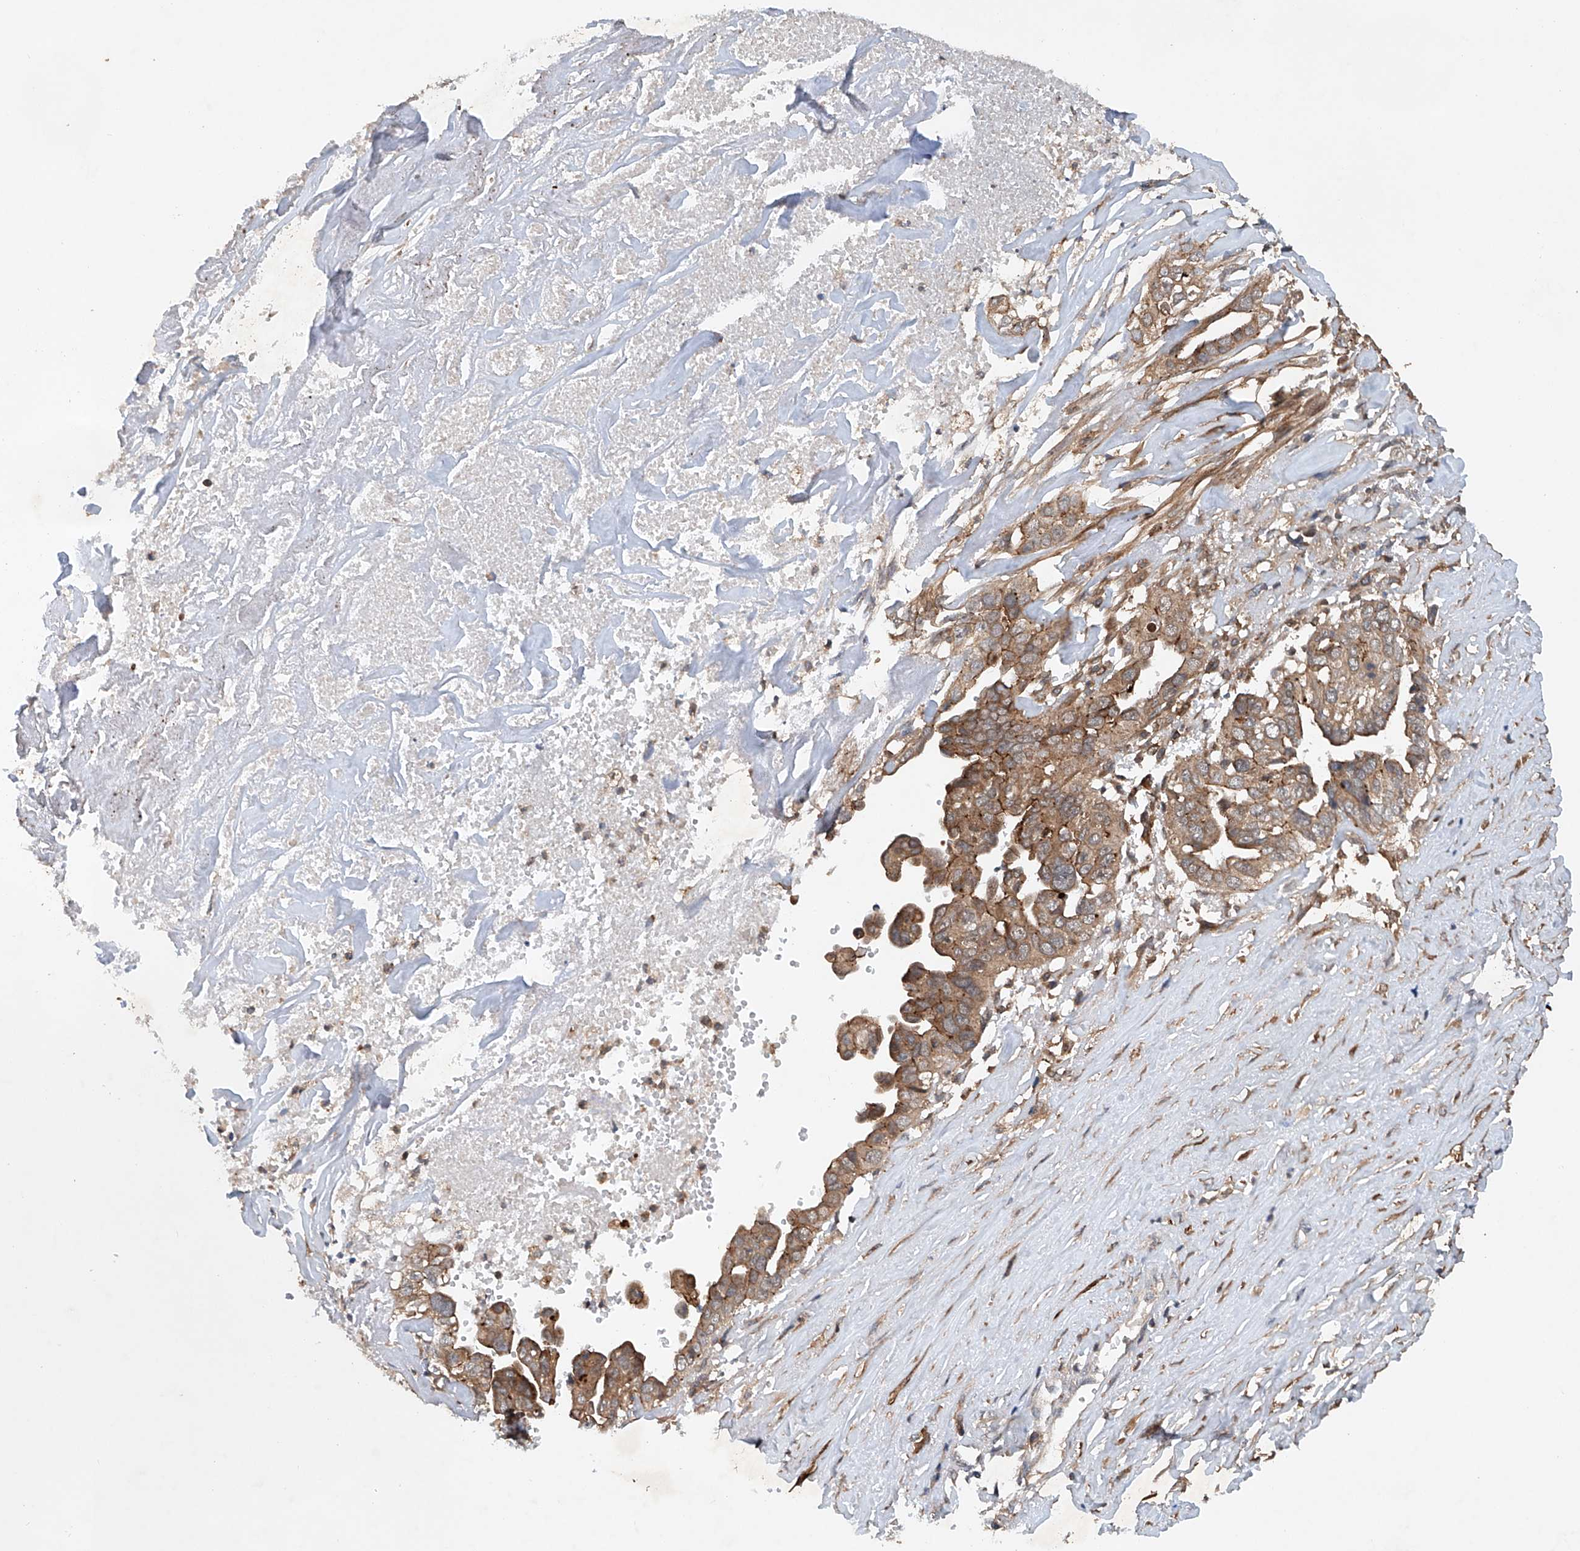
{"staining": {"intensity": "moderate", "quantity": ">75%", "location": "cytoplasmic/membranous"}, "tissue": "liver cancer", "cell_type": "Tumor cells", "image_type": "cancer", "snomed": [{"axis": "morphology", "description": "Cholangiocarcinoma"}, {"axis": "topography", "description": "Liver"}], "caption": "This photomicrograph shows liver cancer stained with IHC to label a protein in brown. The cytoplasmic/membranous of tumor cells show moderate positivity for the protein. Nuclei are counter-stained blue.", "gene": "CEP85L", "patient": {"sex": "female", "age": 79}}